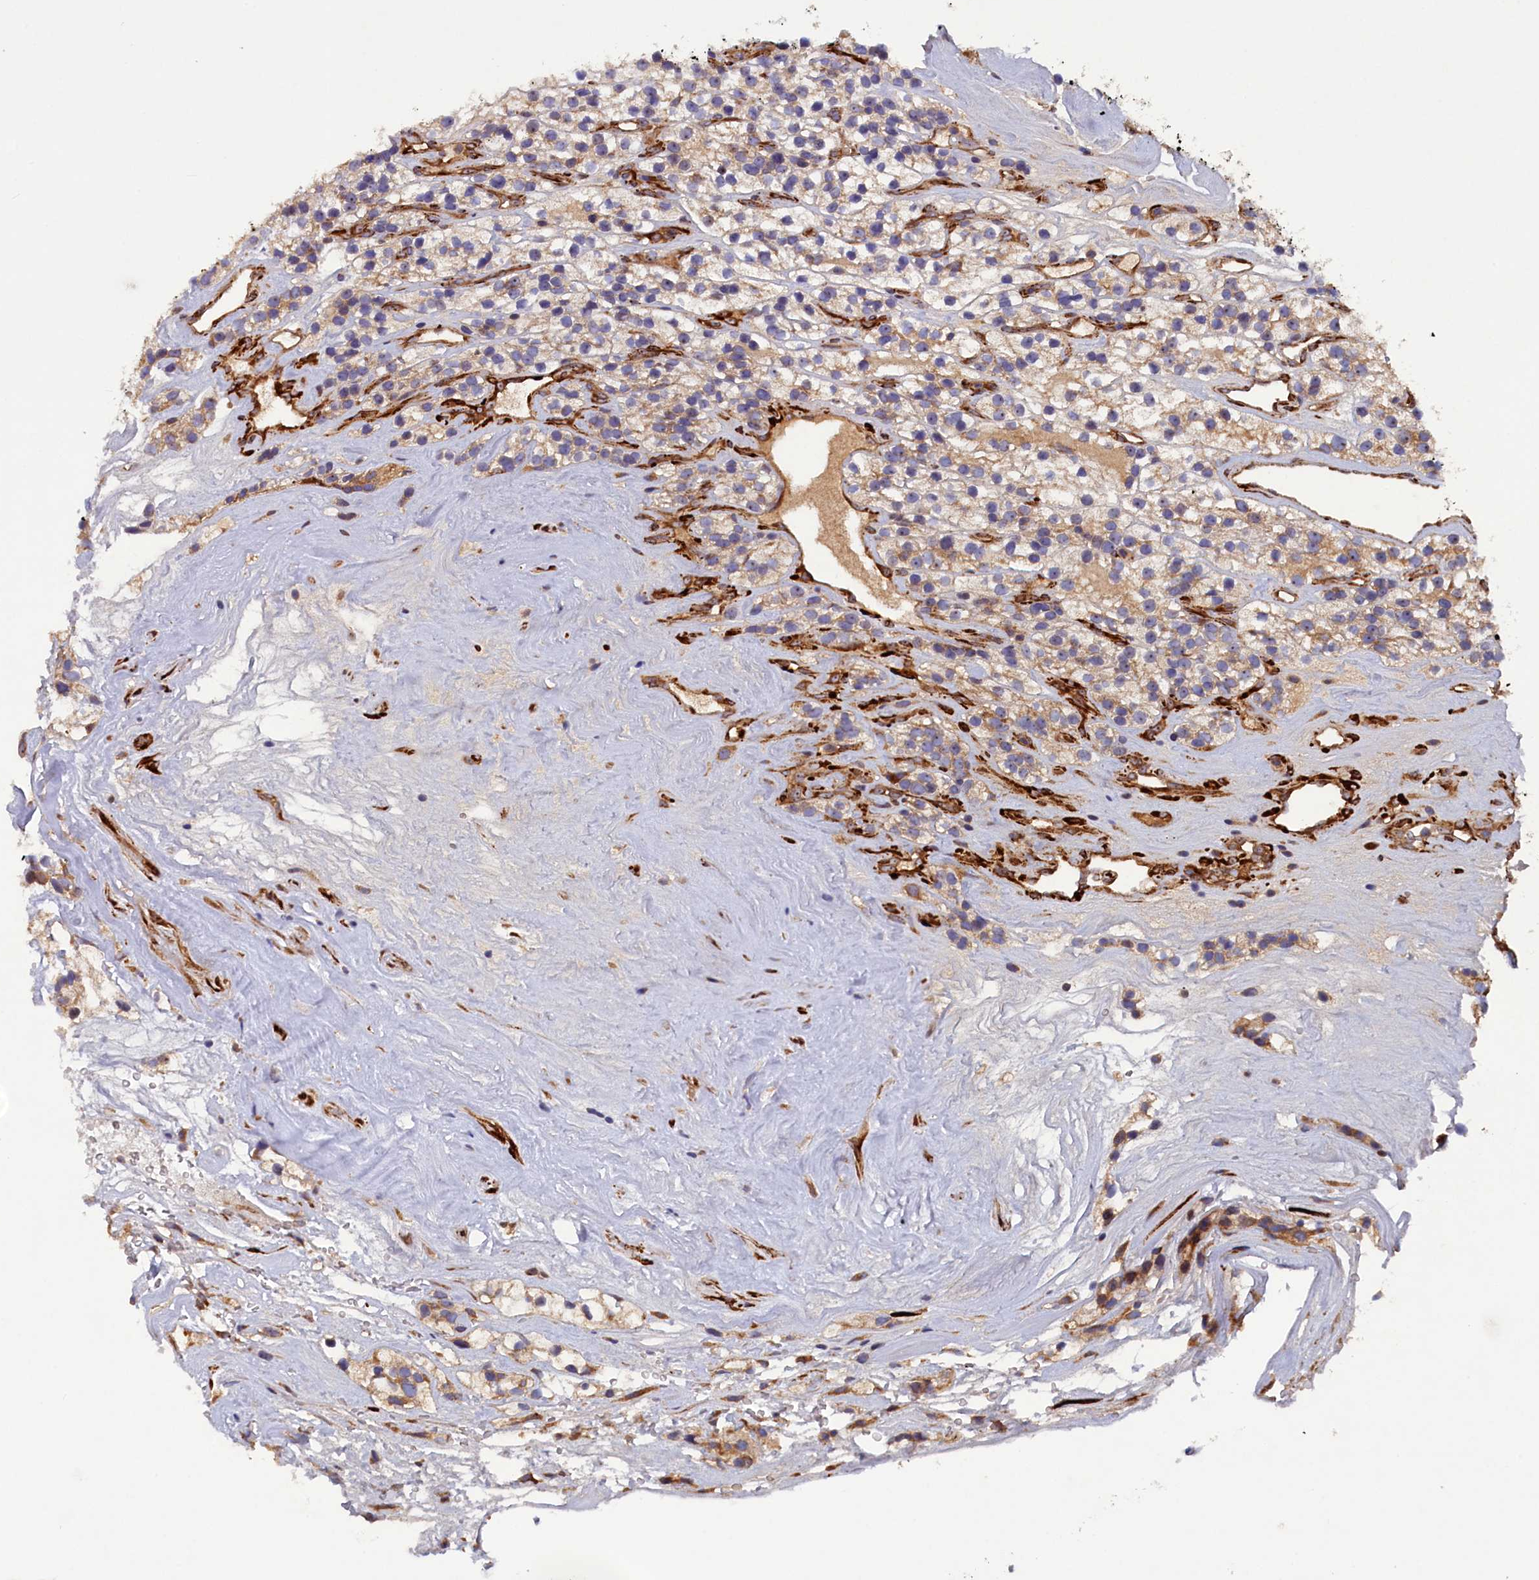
{"staining": {"intensity": "weak", "quantity": ">75%", "location": "cytoplasmic/membranous"}, "tissue": "renal cancer", "cell_type": "Tumor cells", "image_type": "cancer", "snomed": [{"axis": "morphology", "description": "Adenocarcinoma, NOS"}, {"axis": "topography", "description": "Kidney"}], "caption": "Immunohistochemistry histopathology image of renal adenocarcinoma stained for a protein (brown), which displays low levels of weak cytoplasmic/membranous positivity in about >75% of tumor cells.", "gene": "ARRDC4", "patient": {"sex": "female", "age": 57}}